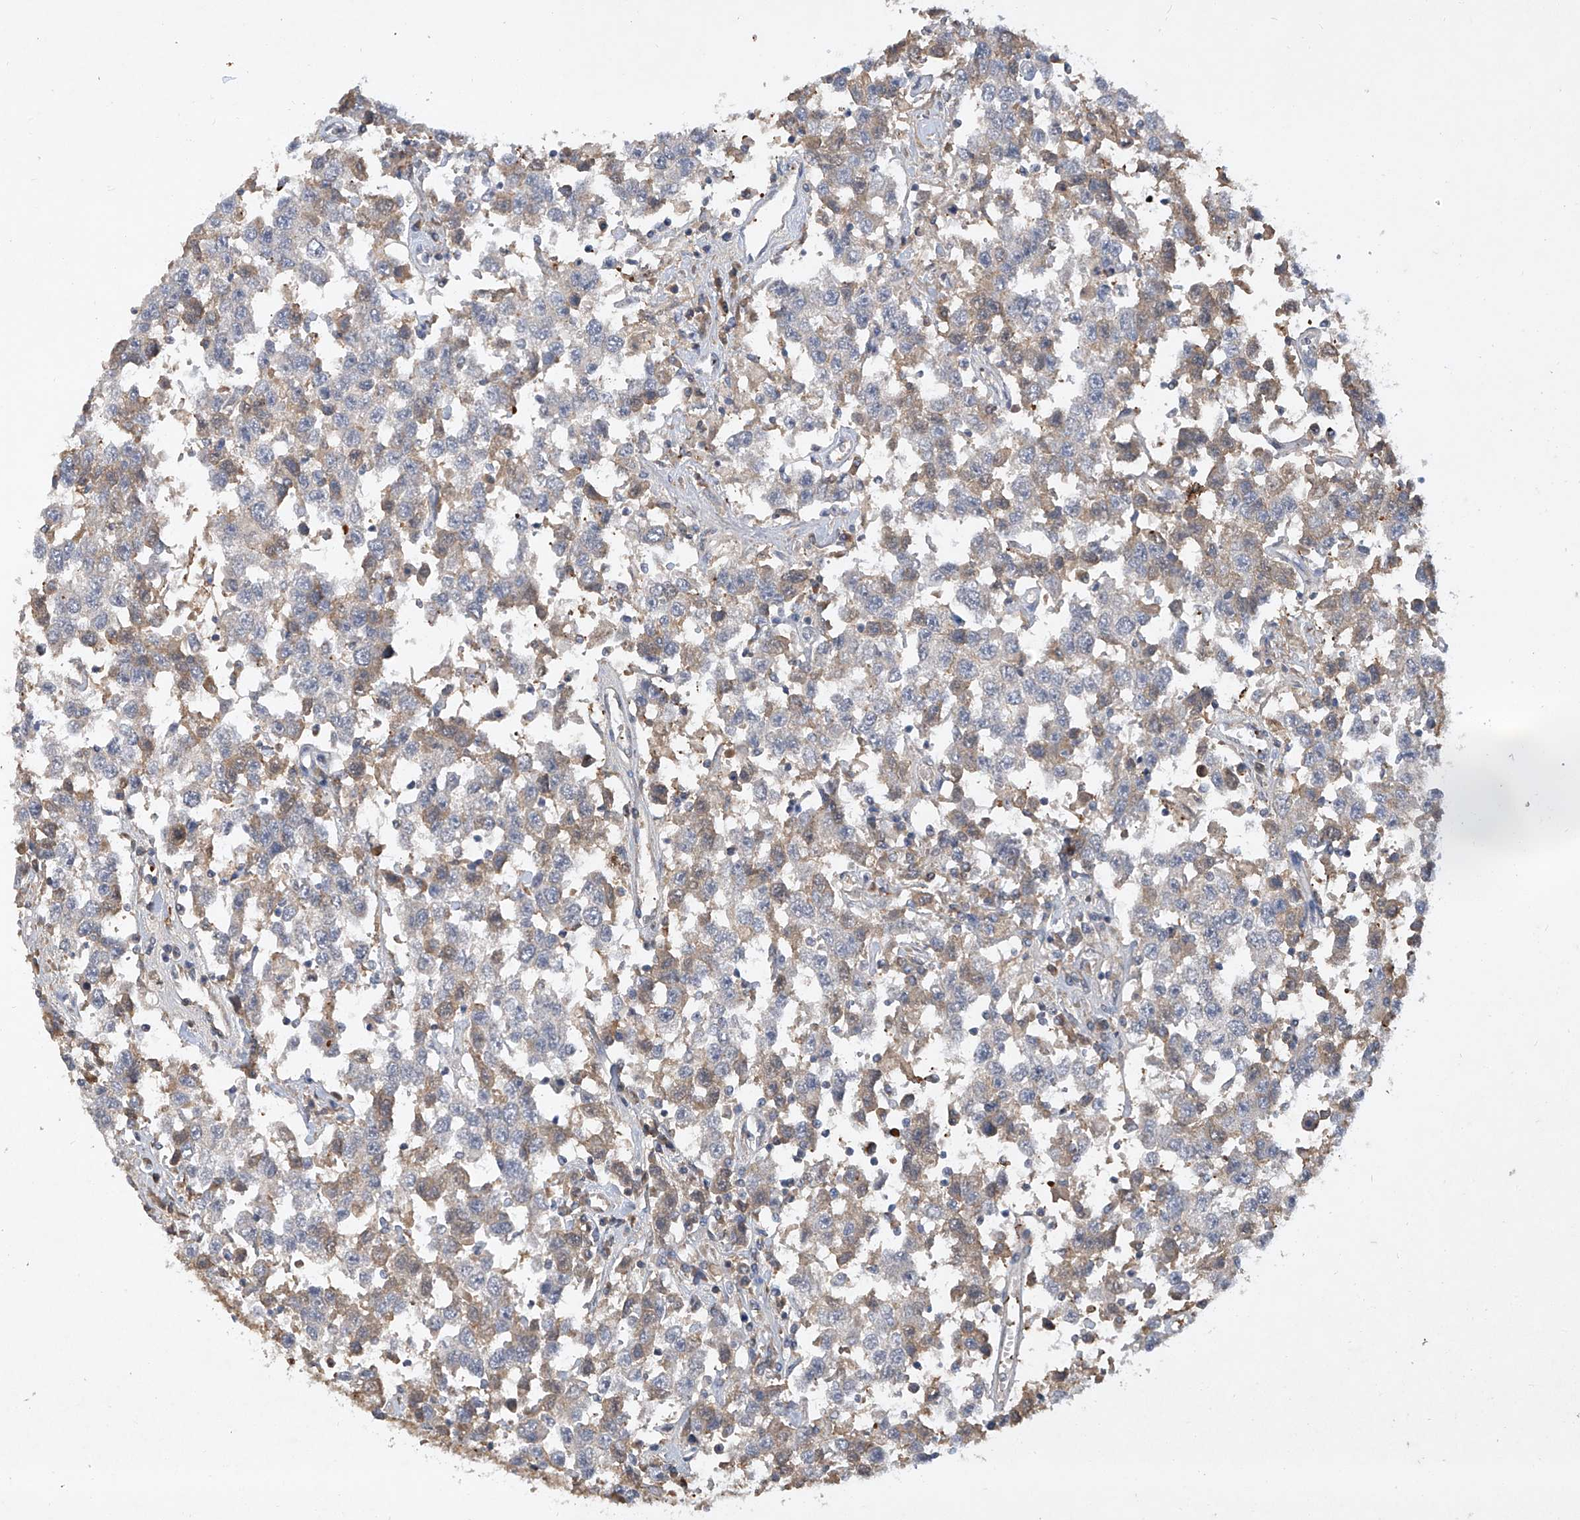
{"staining": {"intensity": "weak", "quantity": "<25%", "location": "cytoplasmic/membranous"}, "tissue": "testis cancer", "cell_type": "Tumor cells", "image_type": "cancer", "snomed": [{"axis": "morphology", "description": "Seminoma, NOS"}, {"axis": "topography", "description": "Testis"}], "caption": "This is an IHC micrograph of testis cancer. There is no staining in tumor cells.", "gene": "HAS3", "patient": {"sex": "male", "age": 41}}